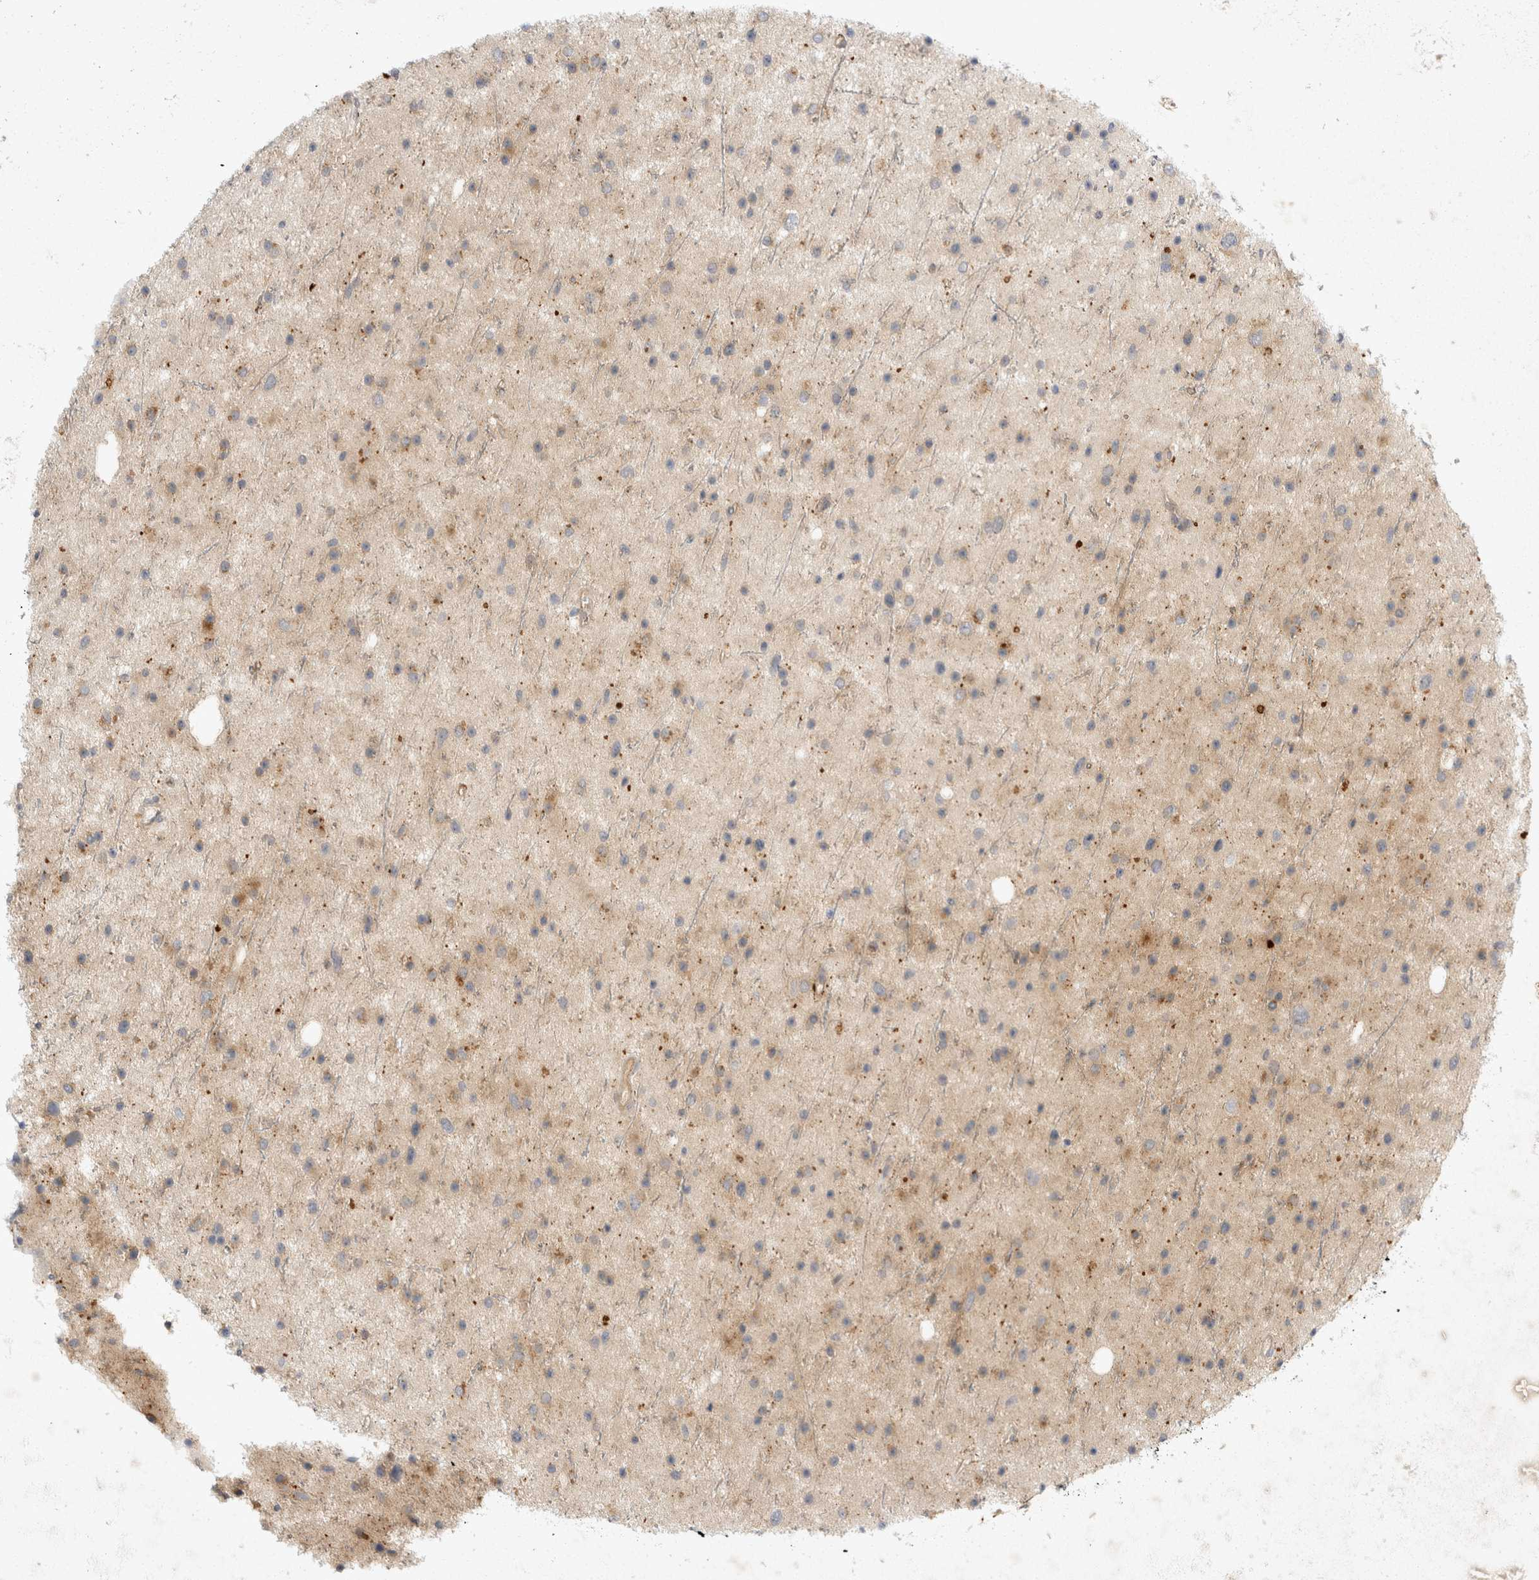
{"staining": {"intensity": "negative", "quantity": "none", "location": "none"}, "tissue": "glioma", "cell_type": "Tumor cells", "image_type": "cancer", "snomed": [{"axis": "morphology", "description": "Glioma, malignant, Low grade"}, {"axis": "topography", "description": "Cerebral cortex"}], "caption": "Human malignant low-grade glioma stained for a protein using immunohistochemistry (IHC) demonstrates no expression in tumor cells.", "gene": "TOM1L2", "patient": {"sex": "female", "age": 39}}